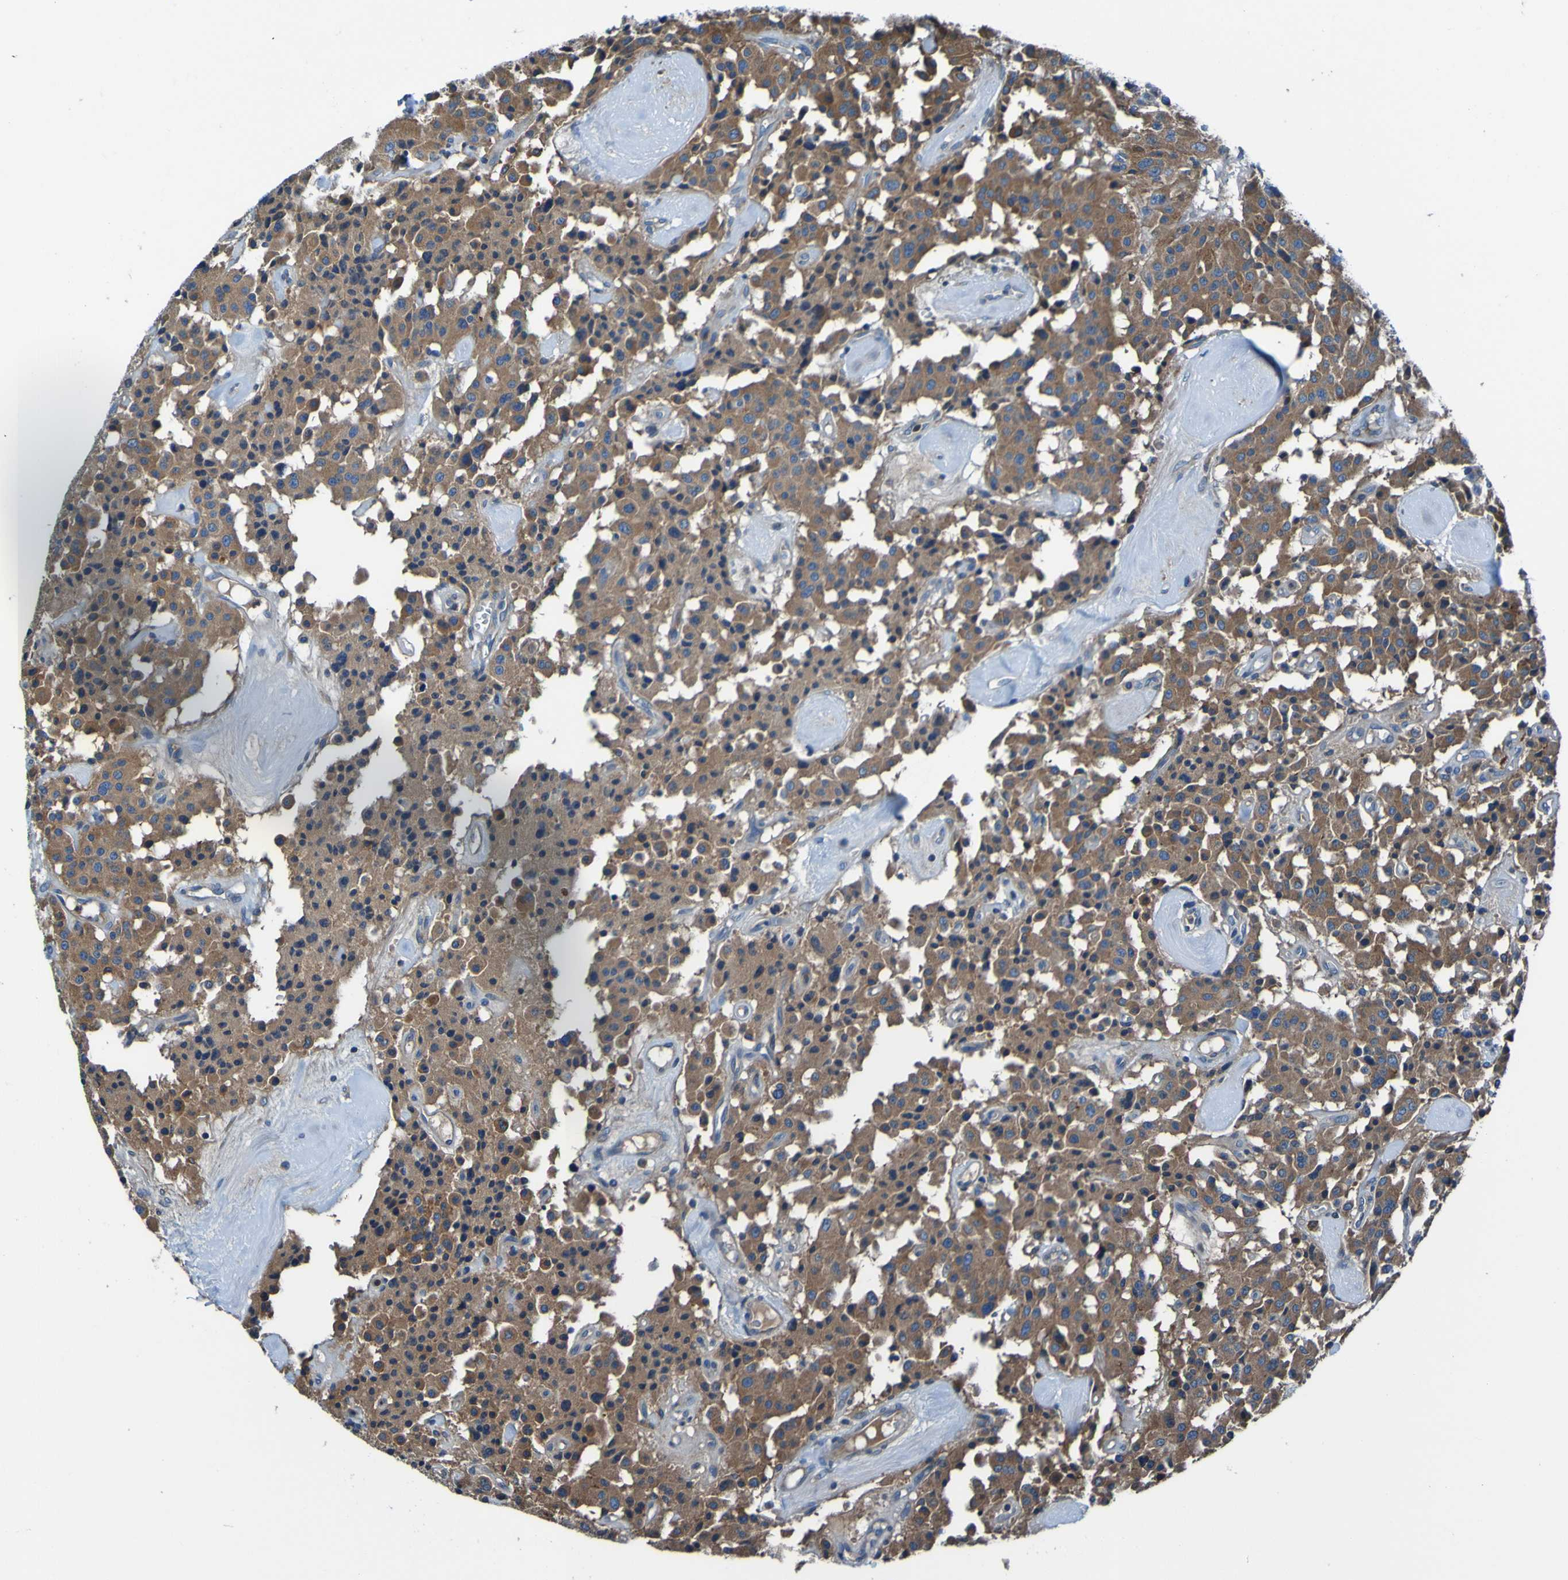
{"staining": {"intensity": "moderate", "quantity": ">75%", "location": "cytoplasmic/membranous"}, "tissue": "carcinoid", "cell_type": "Tumor cells", "image_type": "cancer", "snomed": [{"axis": "morphology", "description": "Carcinoid, malignant, NOS"}, {"axis": "topography", "description": "Lung"}], "caption": "Immunohistochemistry (IHC) image of carcinoid stained for a protein (brown), which displays medium levels of moderate cytoplasmic/membranous staining in approximately >75% of tumor cells.", "gene": "RAB5B", "patient": {"sex": "male", "age": 30}}